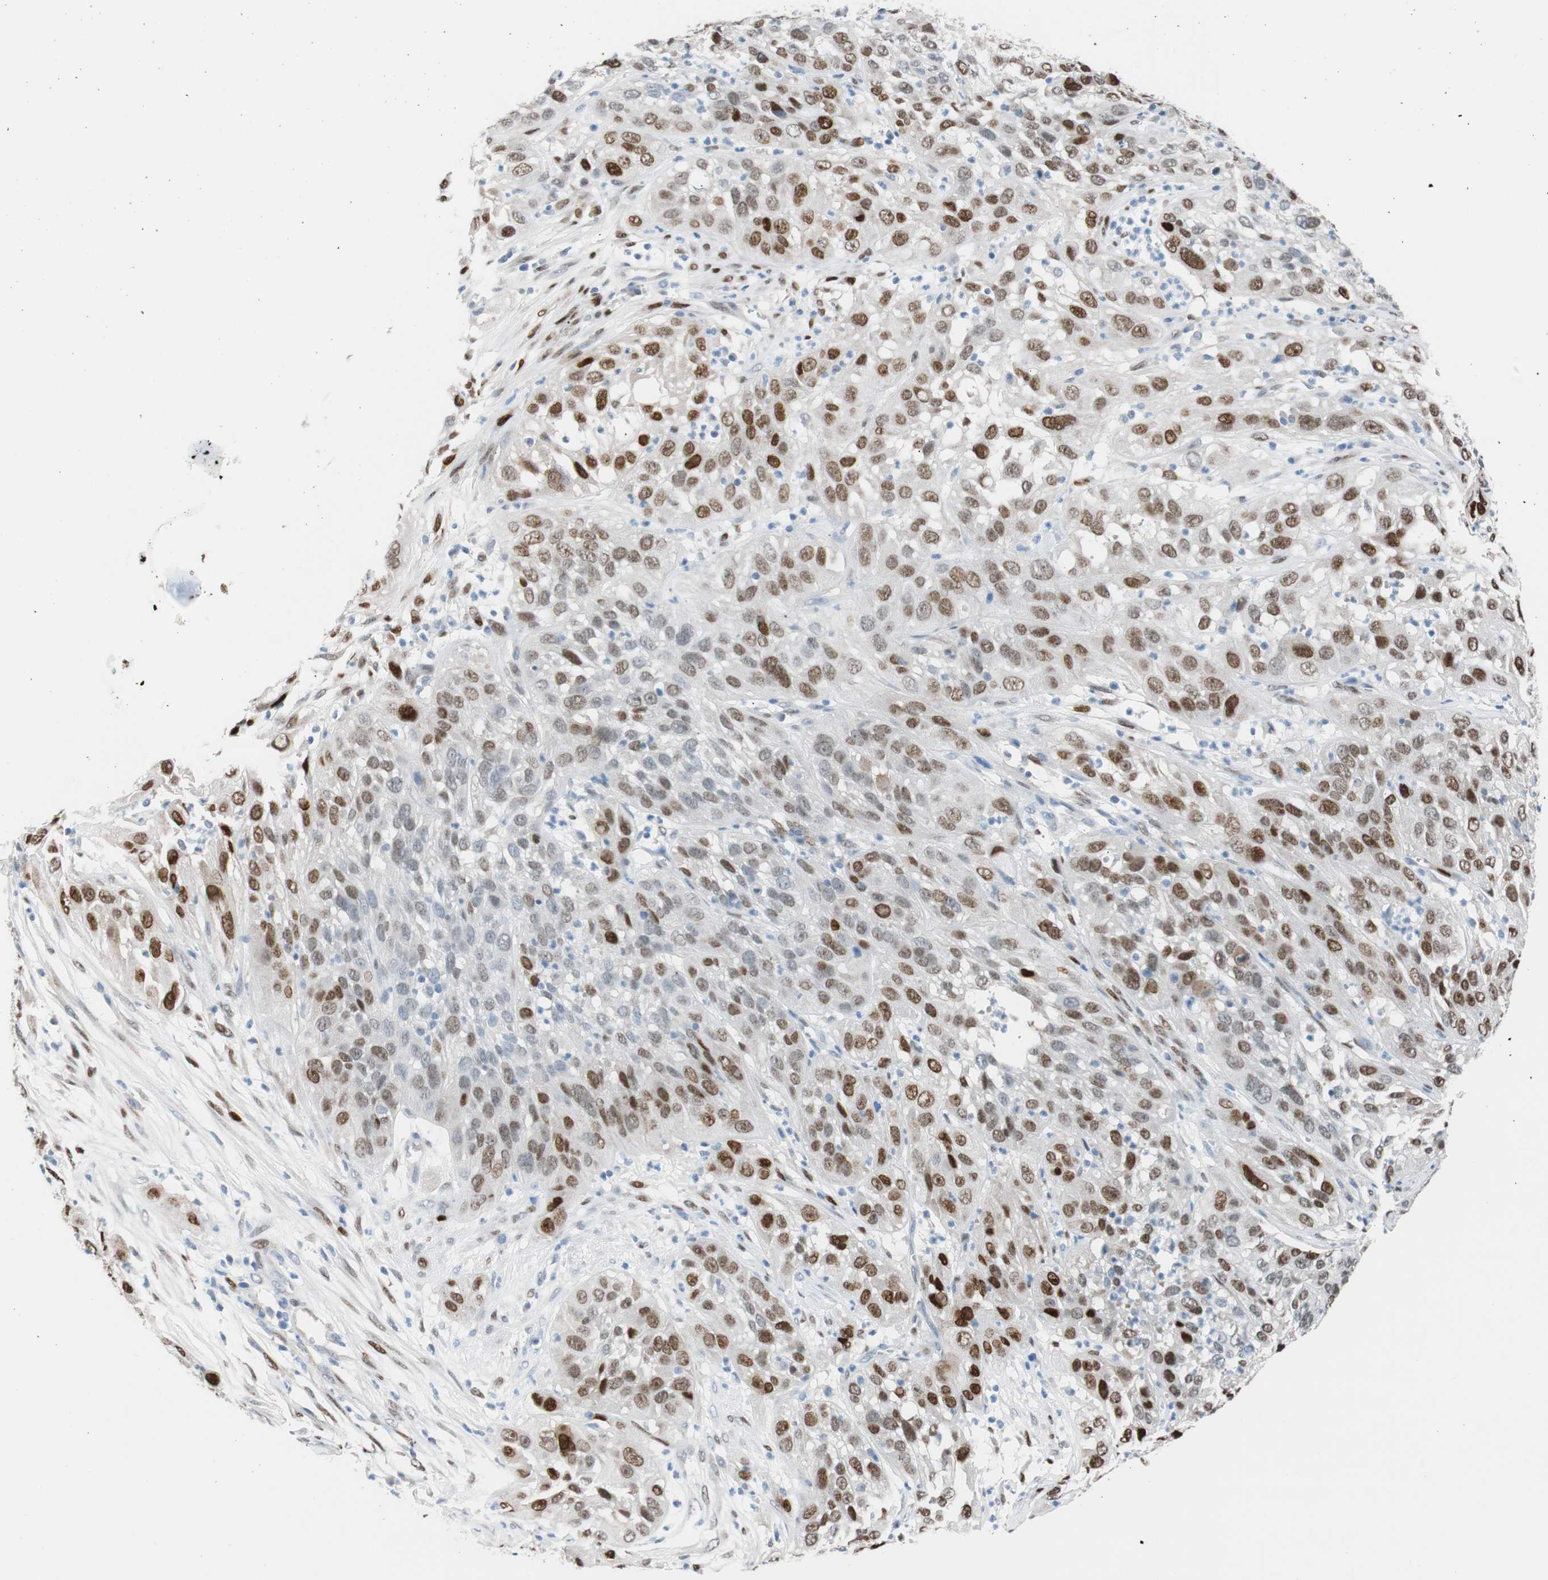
{"staining": {"intensity": "moderate", "quantity": "25%-75%", "location": "nuclear"}, "tissue": "cervical cancer", "cell_type": "Tumor cells", "image_type": "cancer", "snomed": [{"axis": "morphology", "description": "Squamous cell carcinoma, NOS"}, {"axis": "topography", "description": "Cervix"}], "caption": "A photomicrograph showing moderate nuclear expression in about 25%-75% of tumor cells in cervical cancer (squamous cell carcinoma), as visualized by brown immunohistochemical staining.", "gene": "FOSL1", "patient": {"sex": "female", "age": 32}}